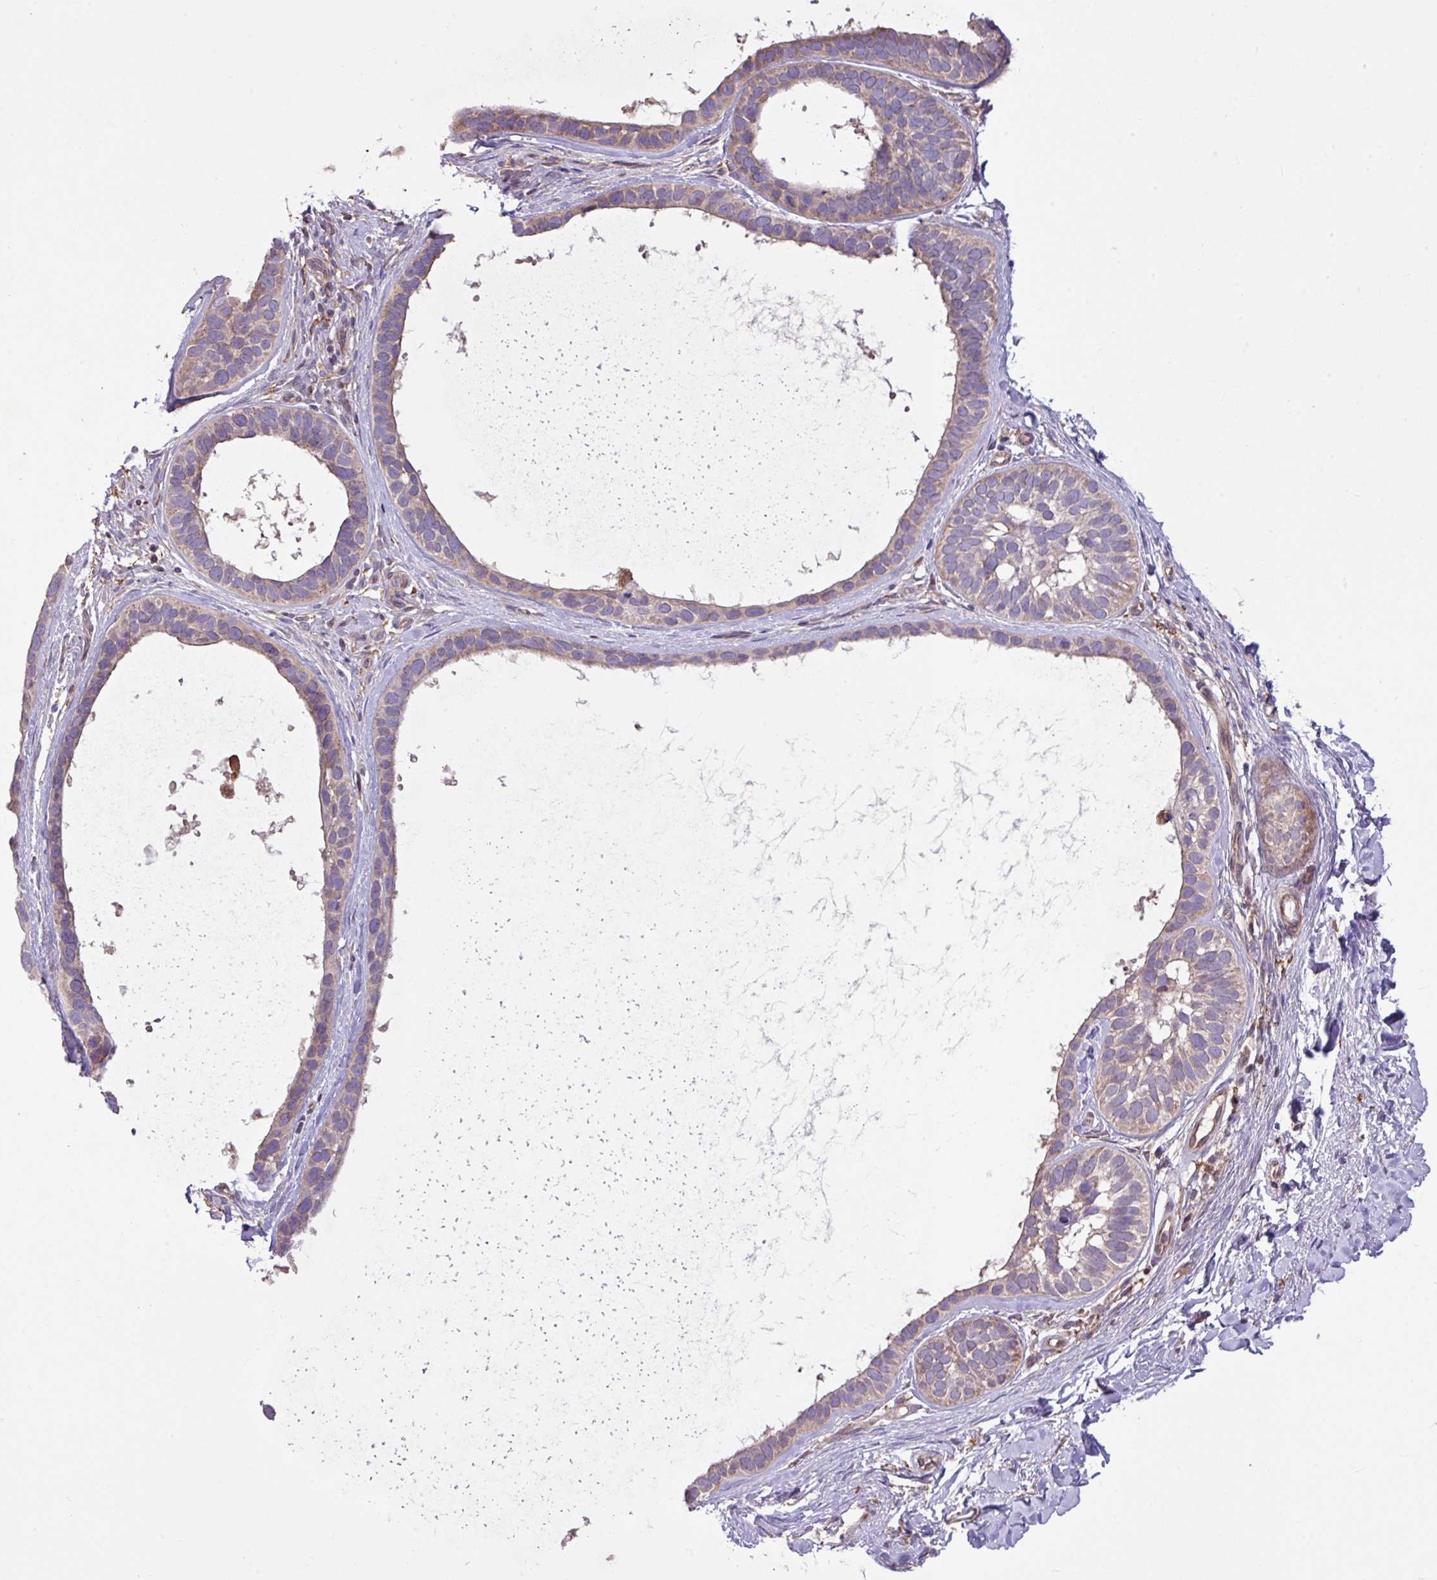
{"staining": {"intensity": "weak", "quantity": "25%-75%", "location": "cytoplasmic/membranous"}, "tissue": "skin cancer", "cell_type": "Tumor cells", "image_type": "cancer", "snomed": [{"axis": "morphology", "description": "Basal cell carcinoma"}, {"axis": "topography", "description": "Skin"}], "caption": "Protein expression analysis of skin basal cell carcinoma demonstrates weak cytoplasmic/membranous expression in about 25%-75% of tumor cells. Ihc stains the protein in brown and the nuclei are stained blue.", "gene": "ARHGEF25", "patient": {"sex": "male", "age": 62}}